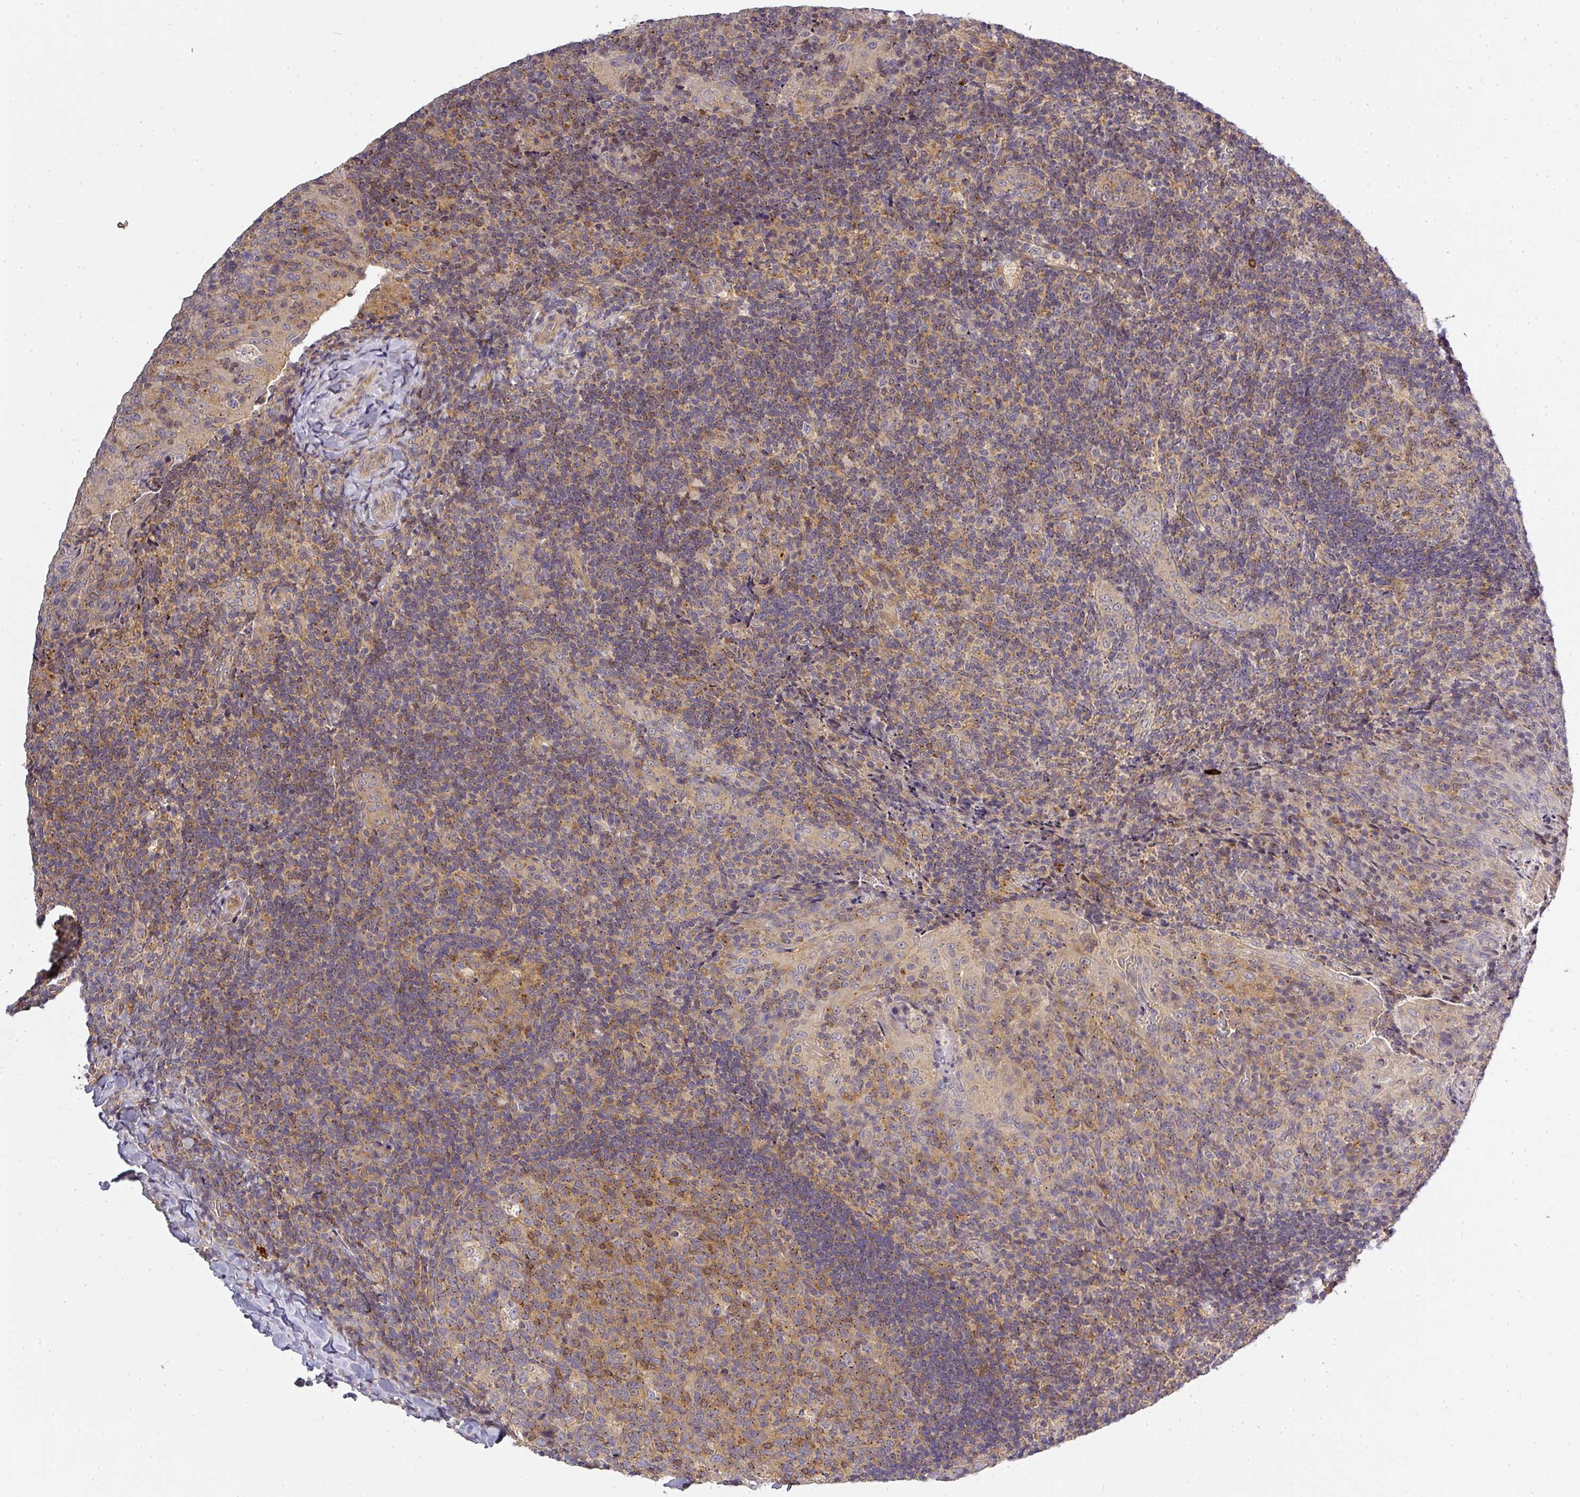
{"staining": {"intensity": "moderate", "quantity": "<25%", "location": "cytoplasmic/membranous"}, "tissue": "tonsil", "cell_type": "Germinal center cells", "image_type": "normal", "snomed": [{"axis": "morphology", "description": "Normal tissue, NOS"}, {"axis": "topography", "description": "Tonsil"}], "caption": "Moderate cytoplasmic/membranous positivity for a protein is appreciated in approximately <25% of germinal center cells of normal tonsil using immunohistochemistry (IHC).", "gene": "NIN", "patient": {"sex": "male", "age": 17}}